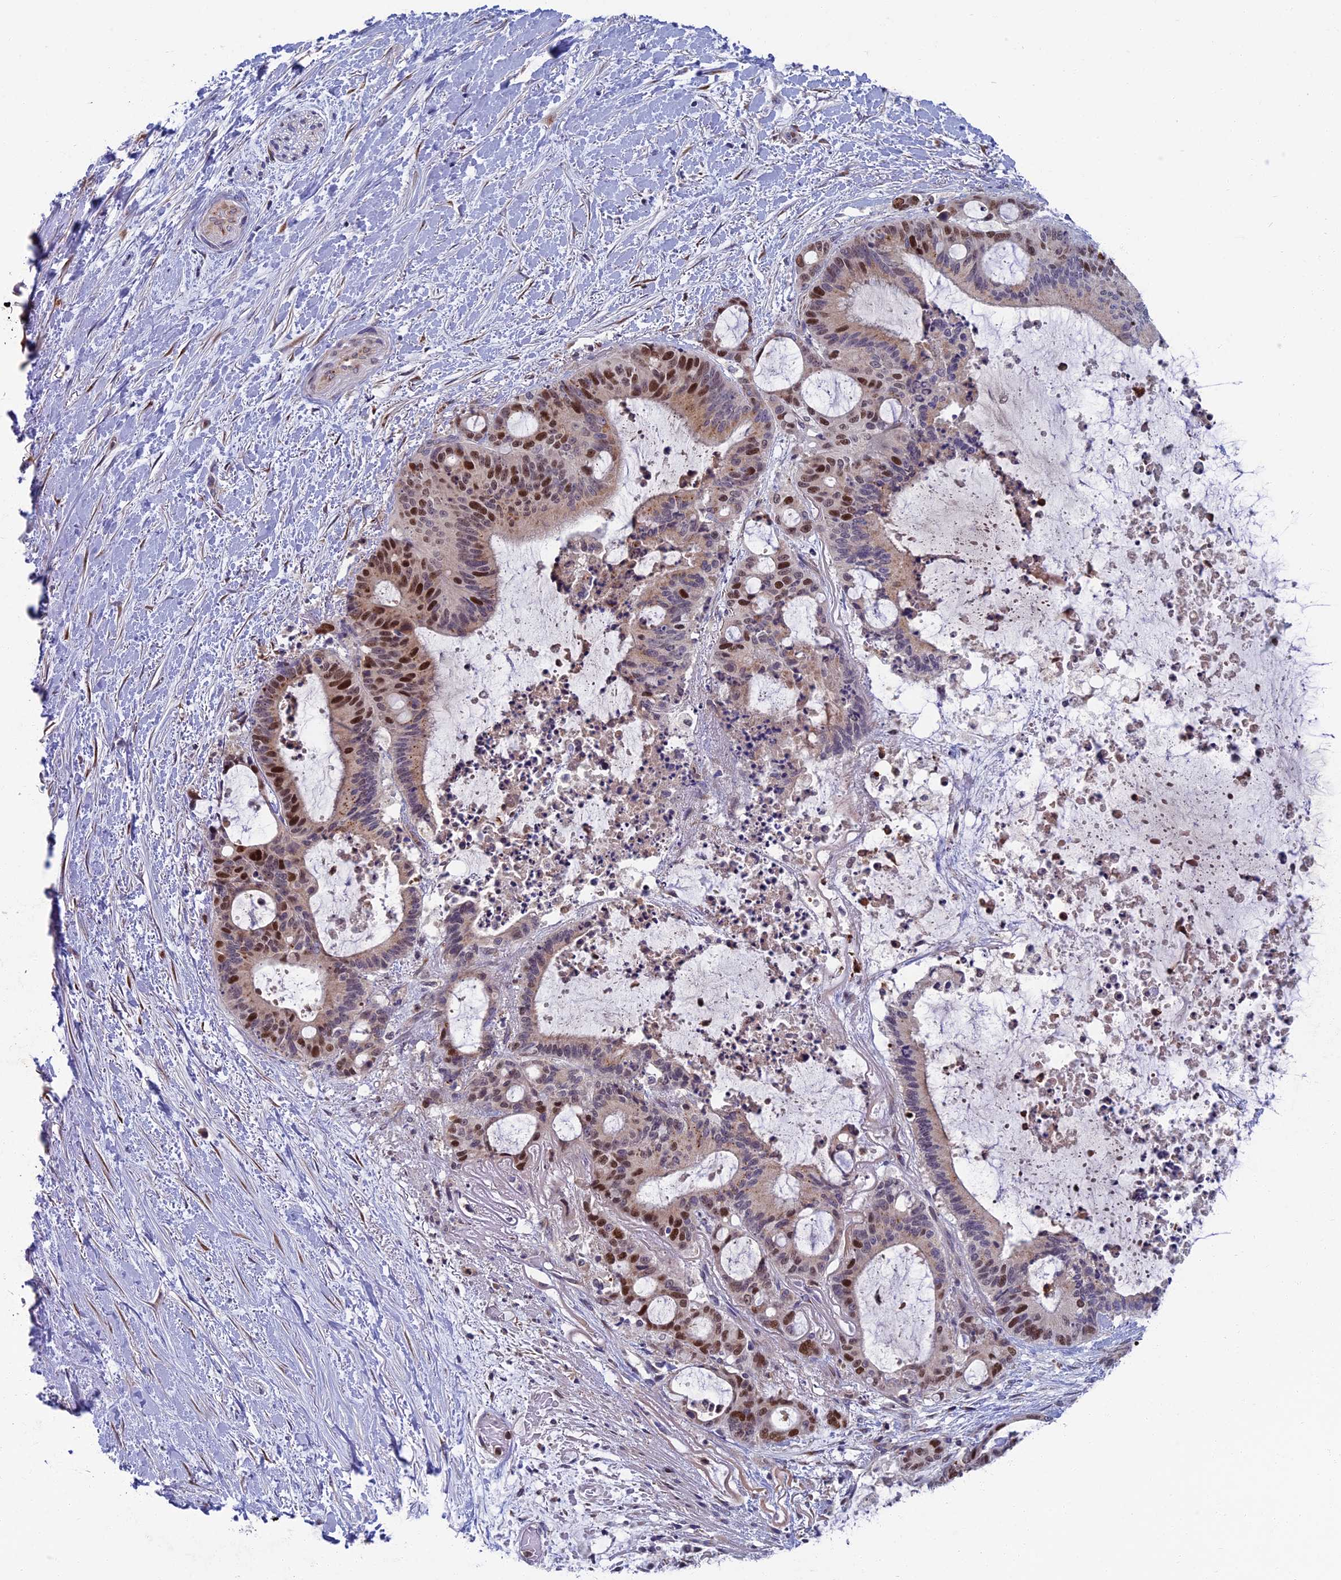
{"staining": {"intensity": "strong", "quantity": "25%-75%", "location": "nuclear"}, "tissue": "liver cancer", "cell_type": "Tumor cells", "image_type": "cancer", "snomed": [{"axis": "morphology", "description": "Normal tissue, NOS"}, {"axis": "morphology", "description": "Cholangiocarcinoma"}, {"axis": "topography", "description": "Liver"}, {"axis": "topography", "description": "Peripheral nerve tissue"}], "caption": "This is a histology image of immunohistochemistry (IHC) staining of liver cancer (cholangiocarcinoma), which shows strong expression in the nuclear of tumor cells.", "gene": "LIG1", "patient": {"sex": "female", "age": 73}}